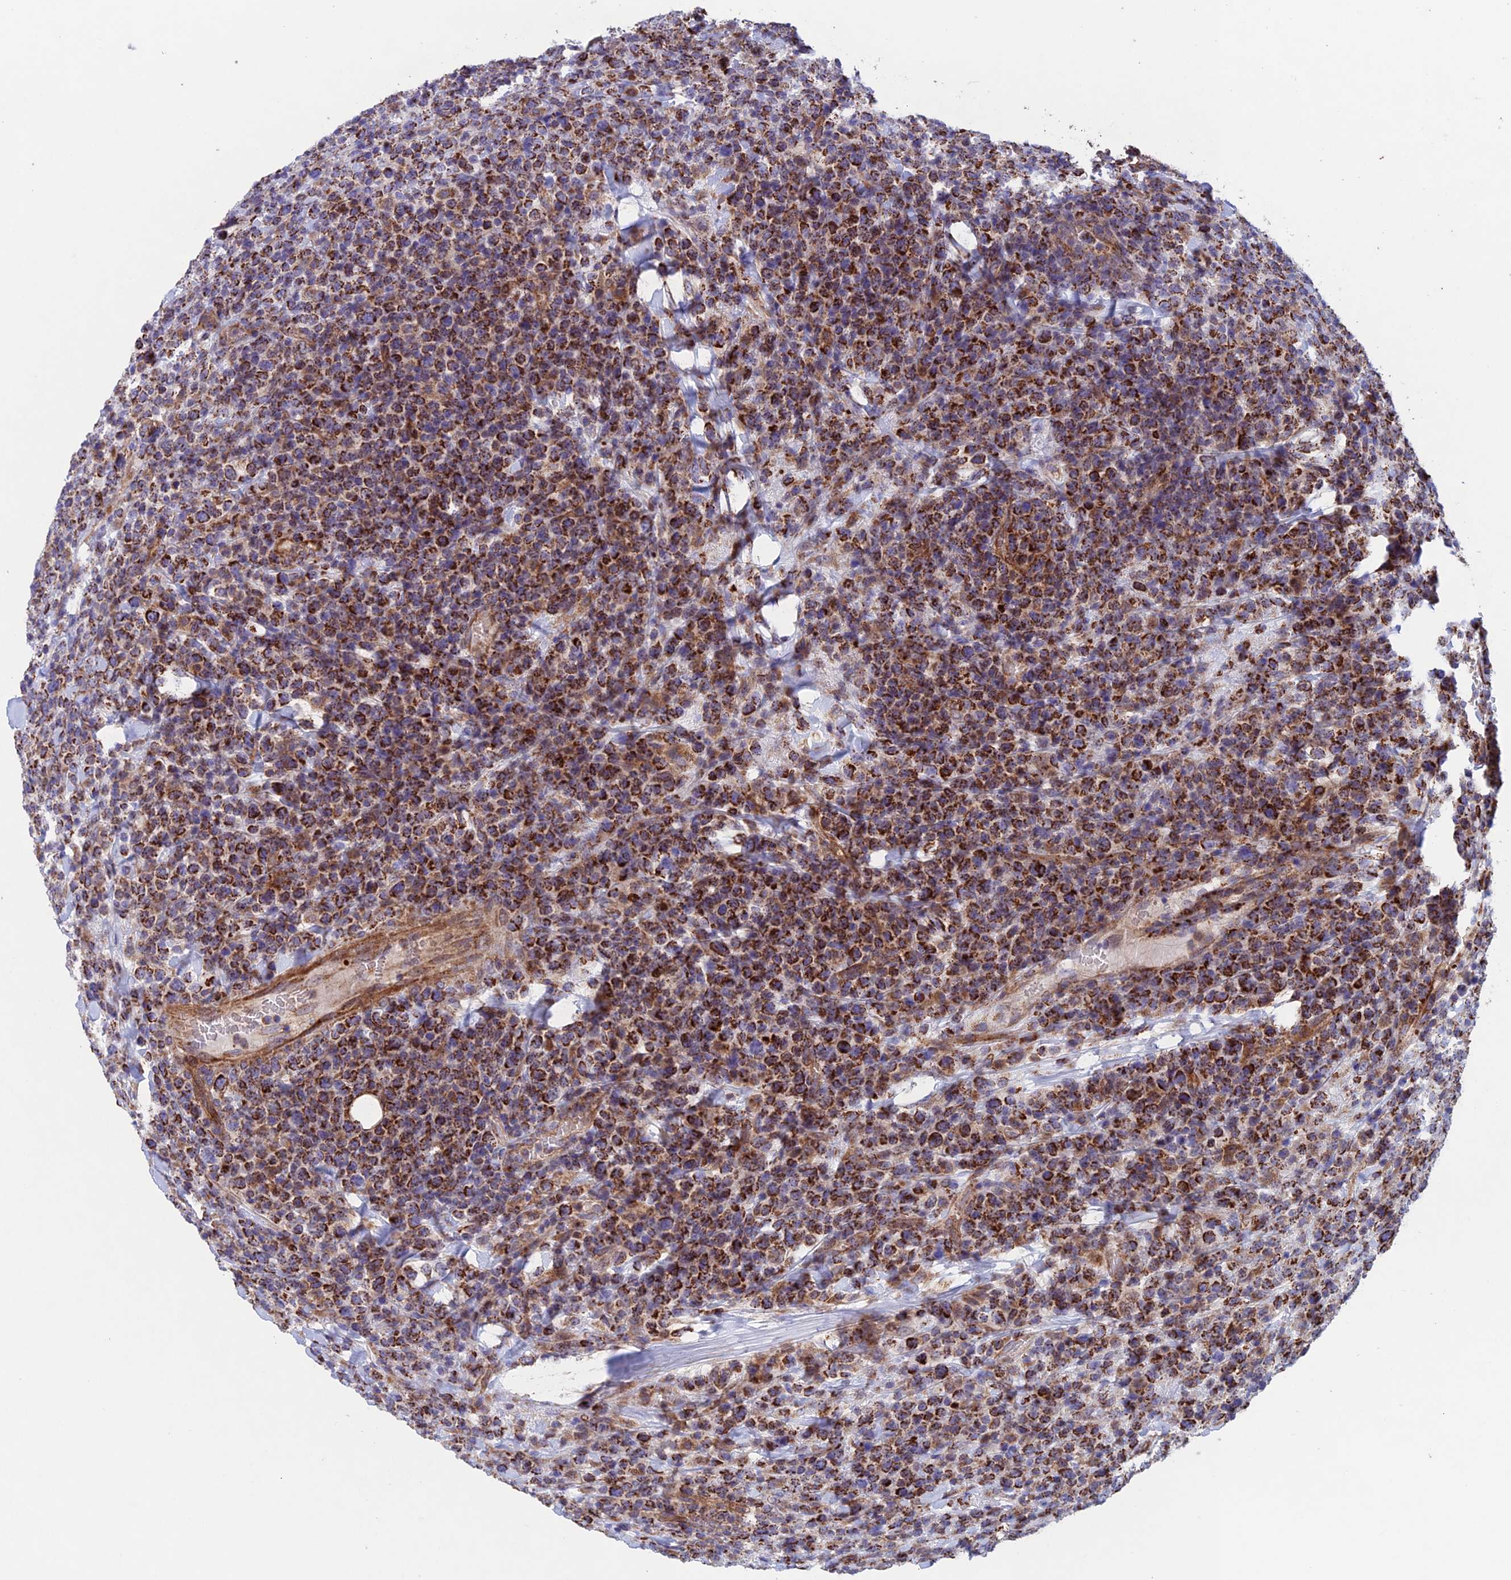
{"staining": {"intensity": "strong", "quantity": ">75%", "location": "cytoplasmic/membranous"}, "tissue": "lymphoma", "cell_type": "Tumor cells", "image_type": "cancer", "snomed": [{"axis": "morphology", "description": "Malignant lymphoma, non-Hodgkin's type, High grade"}, {"axis": "topography", "description": "Colon"}], "caption": "Immunohistochemical staining of lymphoma exhibits high levels of strong cytoplasmic/membranous staining in about >75% of tumor cells.", "gene": "MRPL1", "patient": {"sex": "female", "age": 53}}